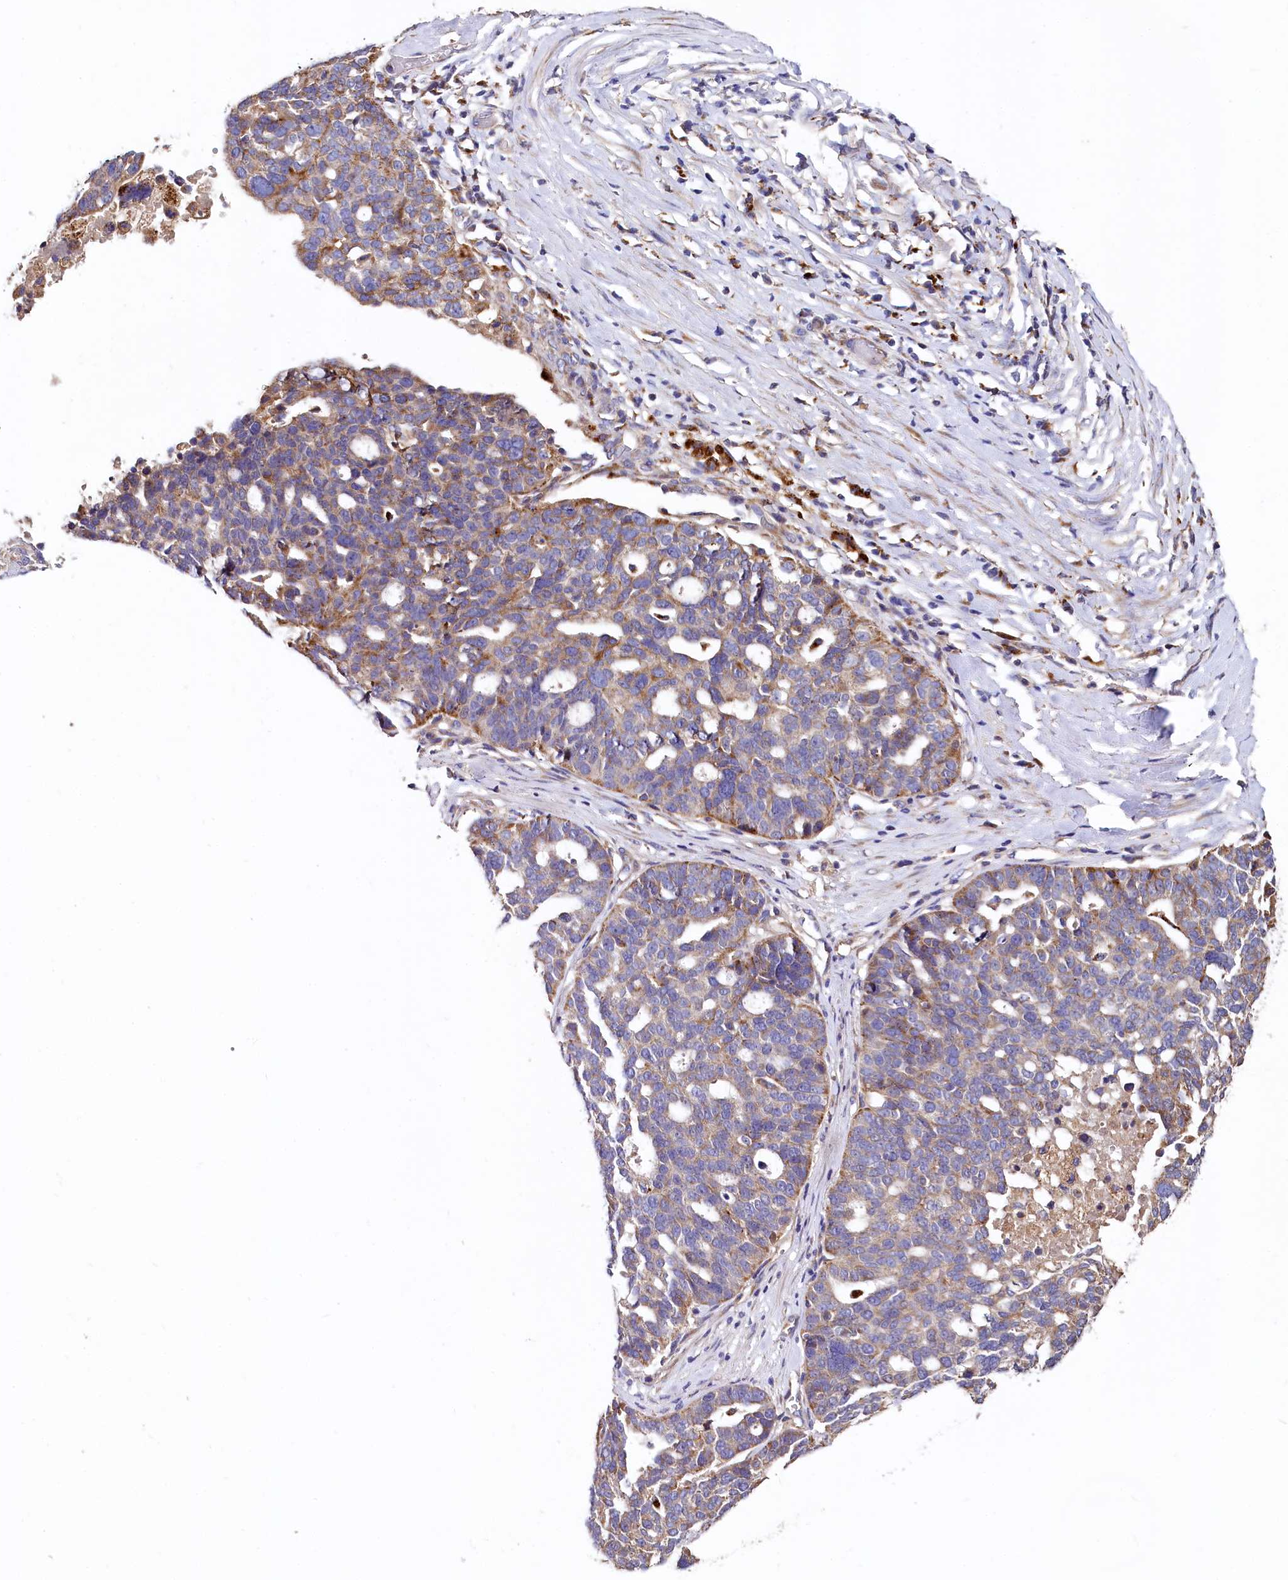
{"staining": {"intensity": "moderate", "quantity": "25%-75%", "location": "cytoplasmic/membranous"}, "tissue": "ovarian cancer", "cell_type": "Tumor cells", "image_type": "cancer", "snomed": [{"axis": "morphology", "description": "Cystadenocarcinoma, serous, NOS"}, {"axis": "topography", "description": "Ovary"}], "caption": "The micrograph reveals staining of serous cystadenocarcinoma (ovarian), revealing moderate cytoplasmic/membranous protein staining (brown color) within tumor cells.", "gene": "SPRYD3", "patient": {"sex": "female", "age": 59}}